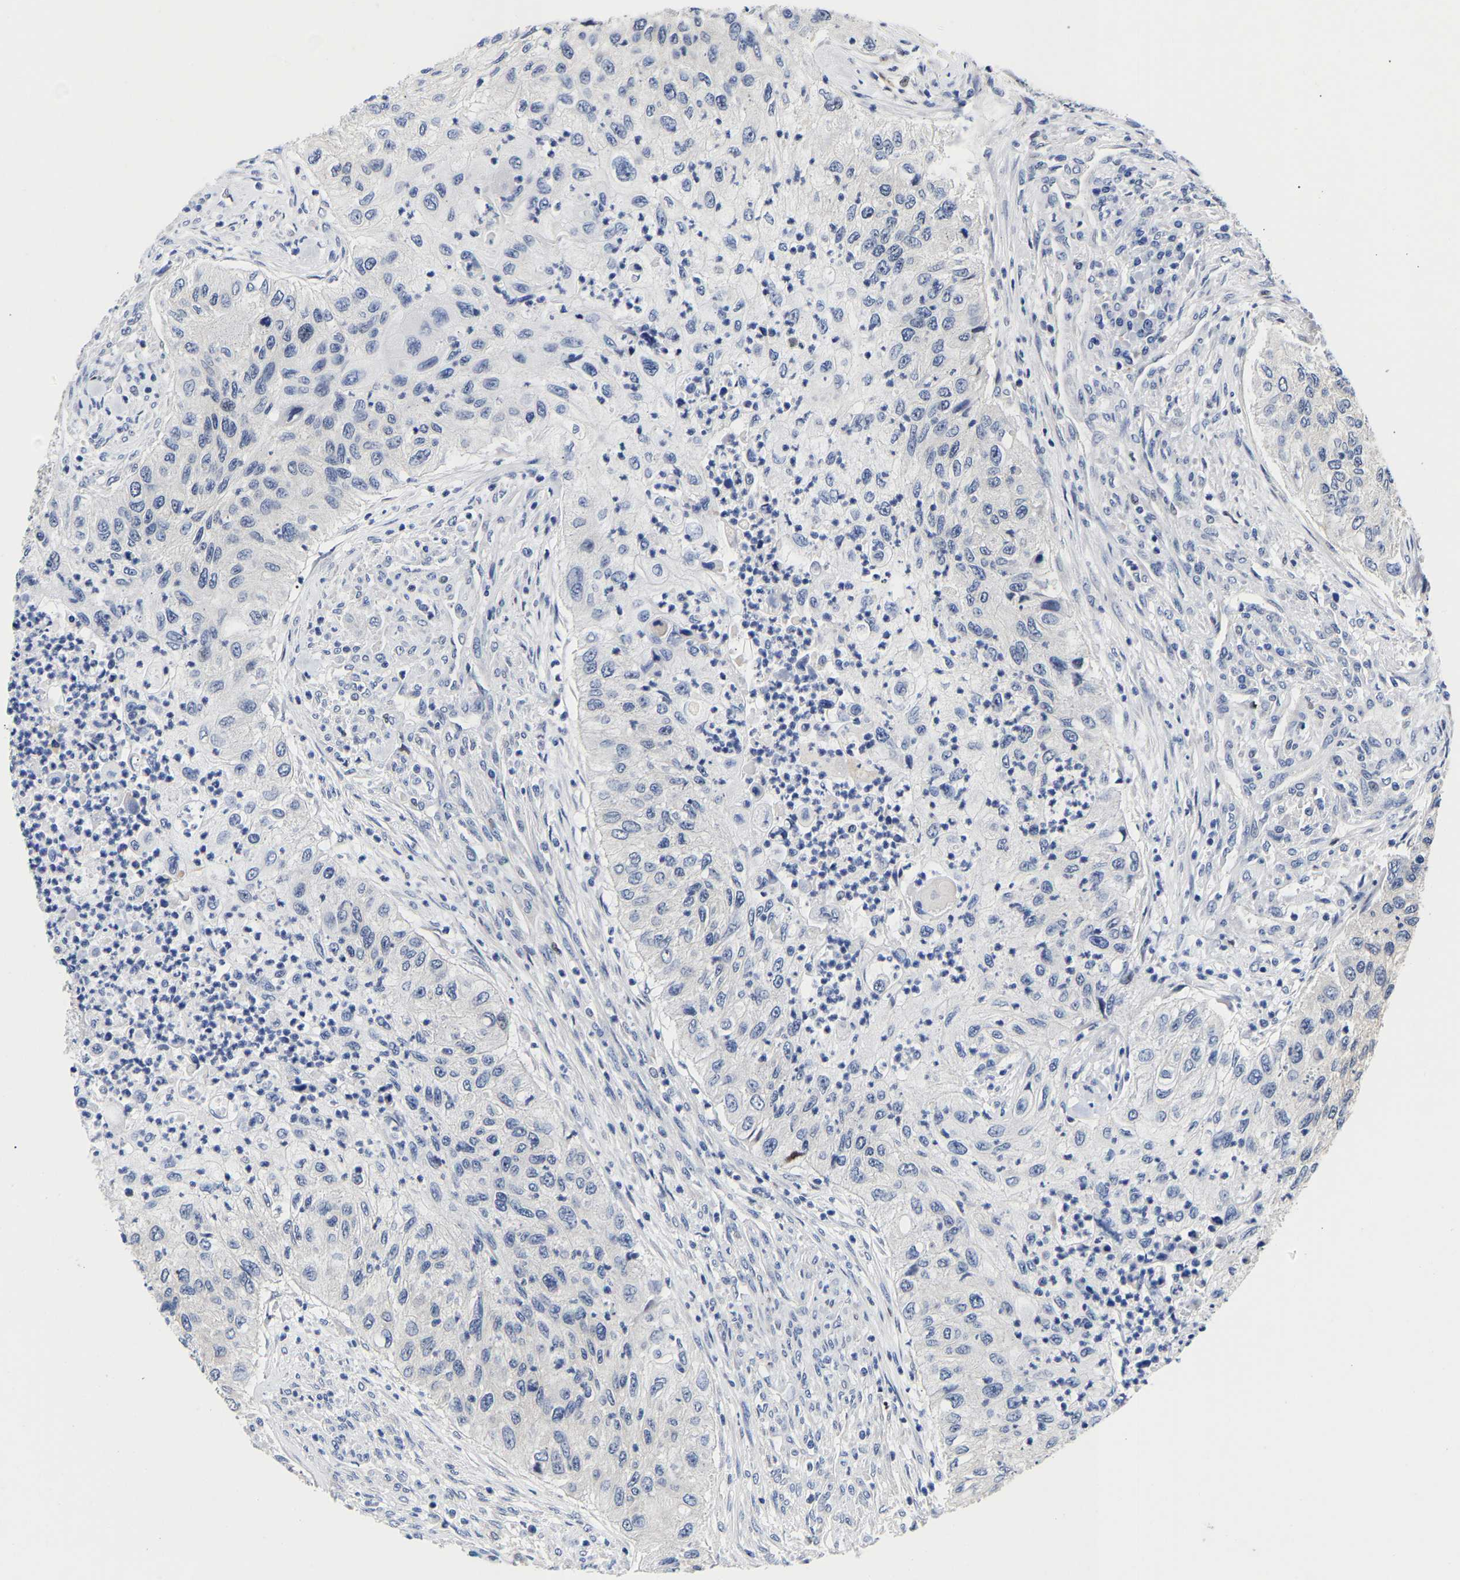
{"staining": {"intensity": "negative", "quantity": "none", "location": "none"}, "tissue": "urothelial cancer", "cell_type": "Tumor cells", "image_type": "cancer", "snomed": [{"axis": "morphology", "description": "Urothelial carcinoma, High grade"}, {"axis": "topography", "description": "Urinary bladder"}], "caption": "IHC histopathology image of human urothelial carcinoma (high-grade) stained for a protein (brown), which shows no staining in tumor cells.", "gene": "CCDC6", "patient": {"sex": "female", "age": 60}}